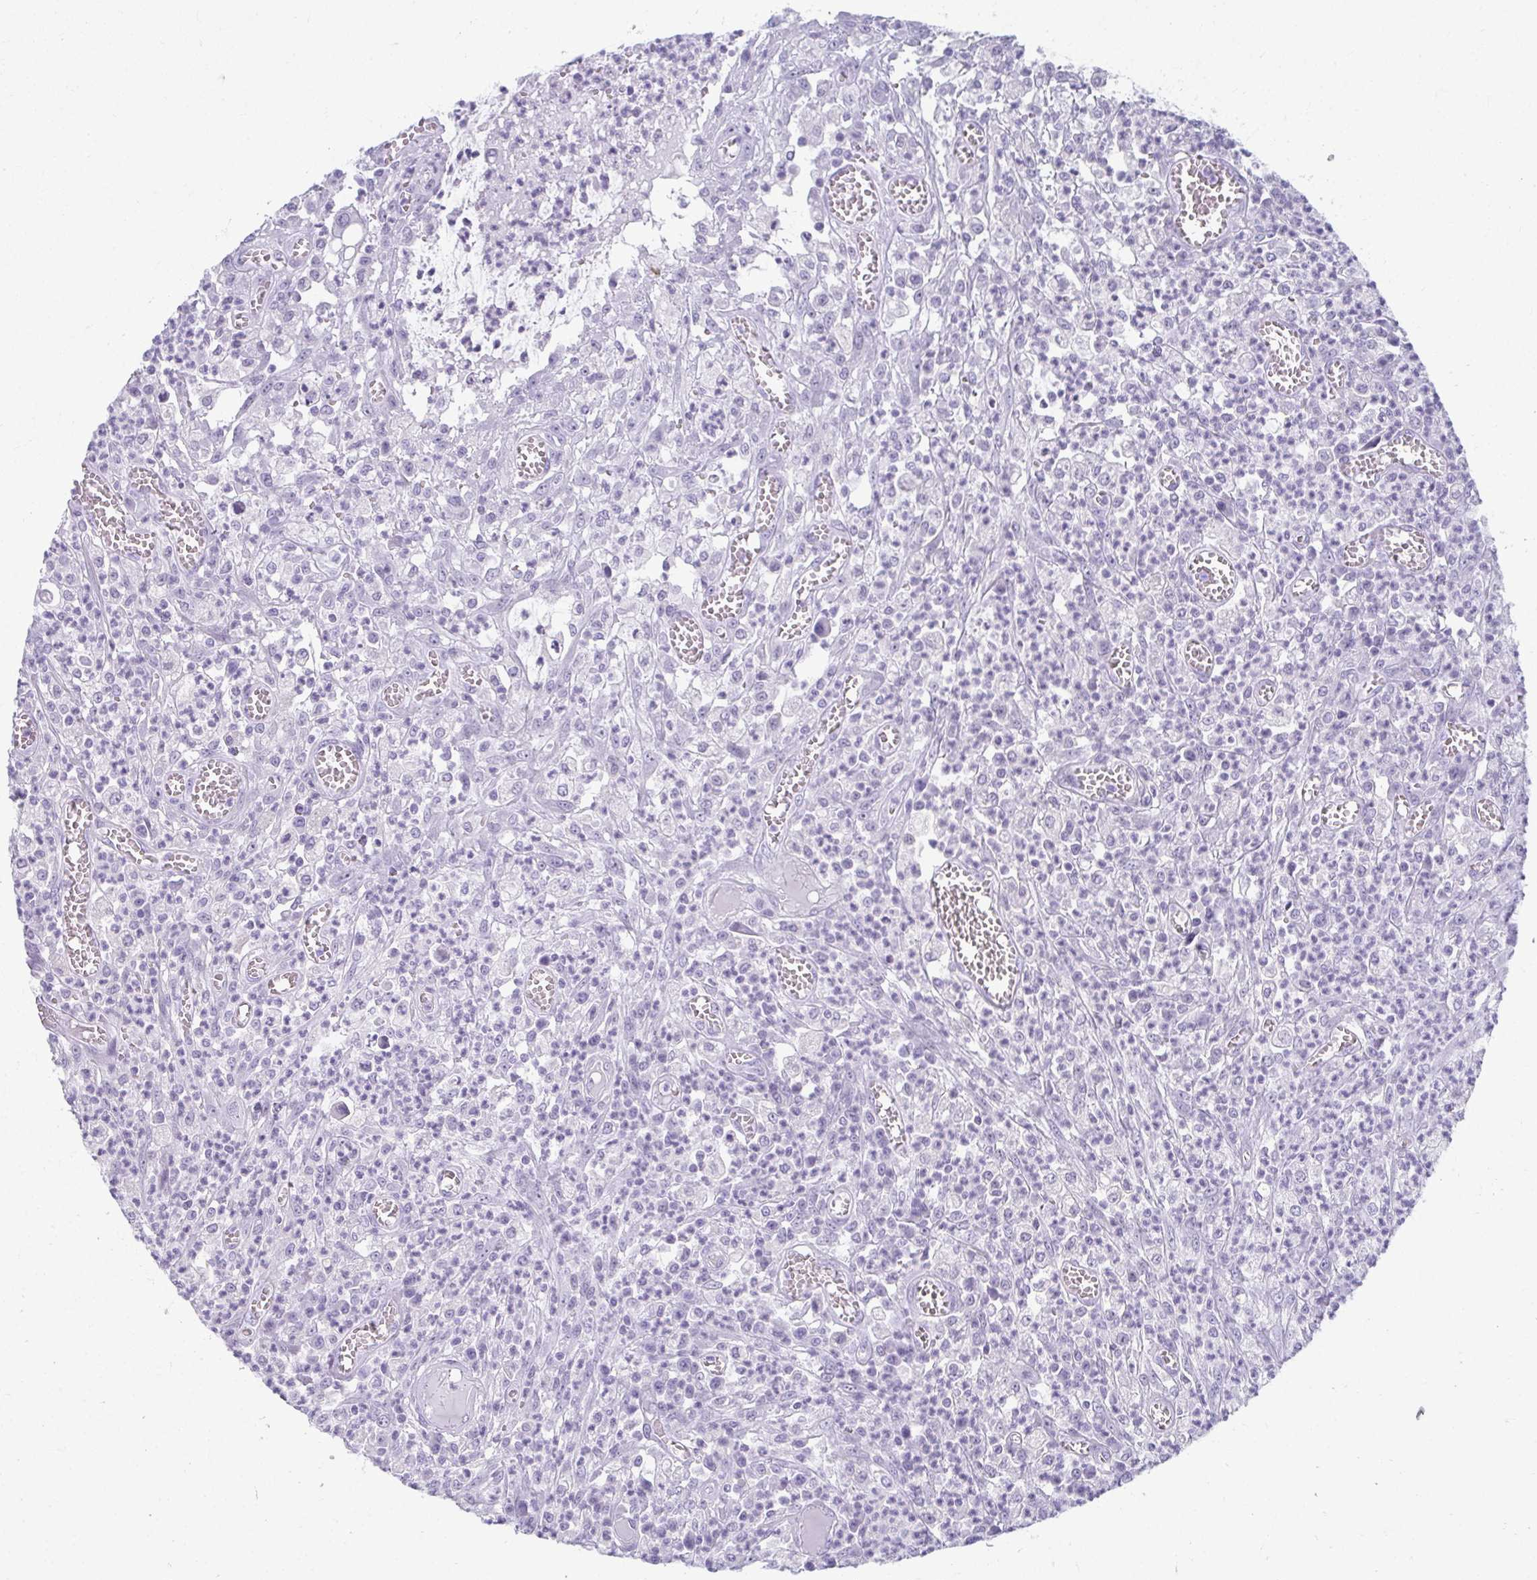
{"staining": {"intensity": "negative", "quantity": "none", "location": "none"}, "tissue": "colorectal cancer", "cell_type": "Tumor cells", "image_type": "cancer", "snomed": [{"axis": "morphology", "description": "Normal tissue, NOS"}, {"axis": "morphology", "description": "Adenocarcinoma, NOS"}, {"axis": "topography", "description": "Colon"}], "caption": "Immunohistochemistry (IHC) histopathology image of neoplastic tissue: human adenocarcinoma (colorectal) stained with DAB (3,3'-diaminobenzidine) reveals no significant protein expression in tumor cells. (Immunohistochemistry (IHC), brightfield microscopy, high magnification).", "gene": "MOBP", "patient": {"sex": "male", "age": 65}}